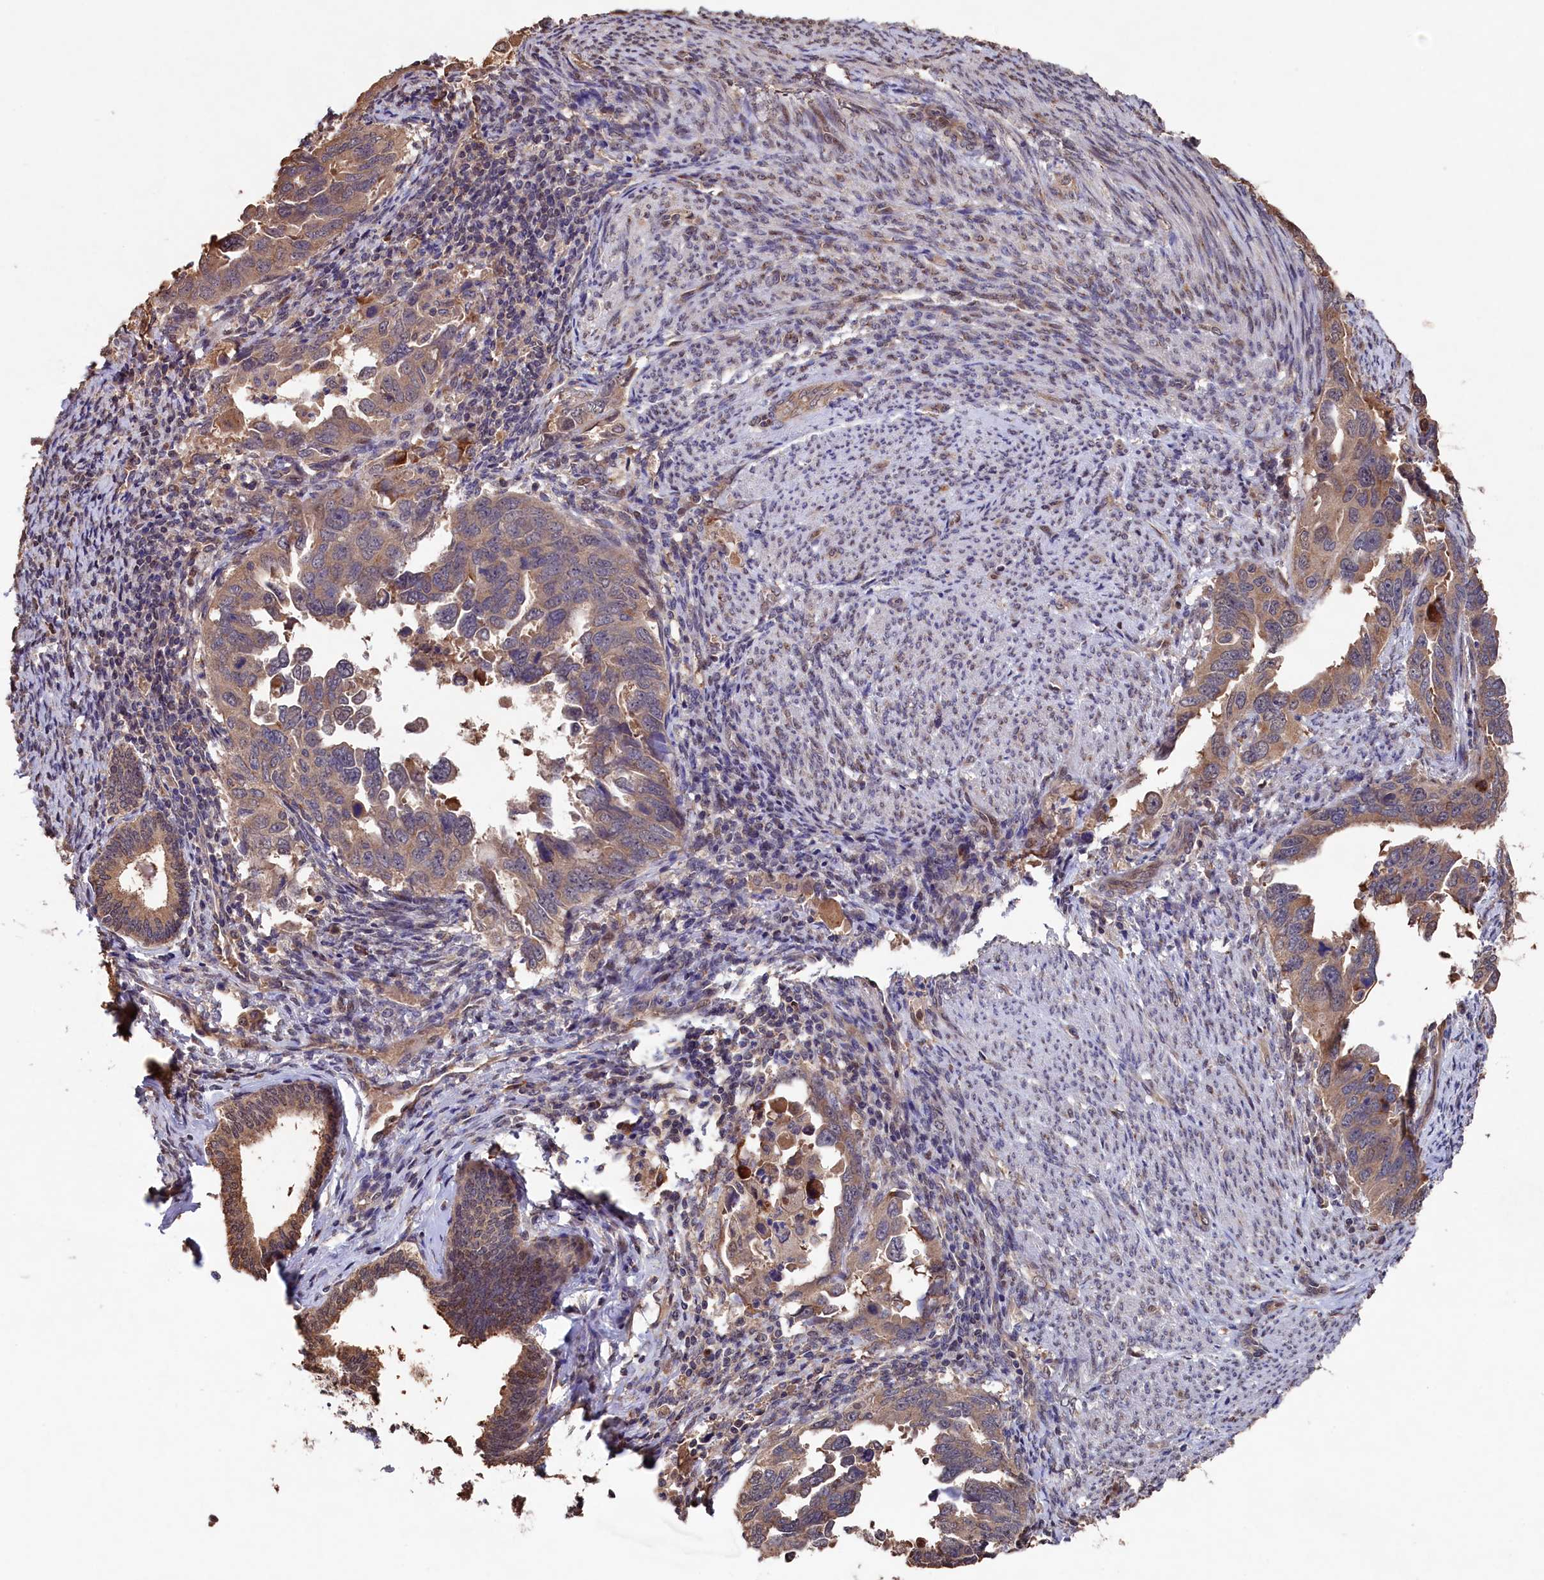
{"staining": {"intensity": "moderate", "quantity": ">75%", "location": "cytoplasmic/membranous"}, "tissue": "endometrial cancer", "cell_type": "Tumor cells", "image_type": "cancer", "snomed": [{"axis": "morphology", "description": "Adenocarcinoma, NOS"}, {"axis": "topography", "description": "Endometrium"}], "caption": "The histopathology image shows immunohistochemical staining of adenocarcinoma (endometrial). There is moderate cytoplasmic/membranous staining is identified in approximately >75% of tumor cells.", "gene": "NAA60", "patient": {"sex": "female", "age": 65}}